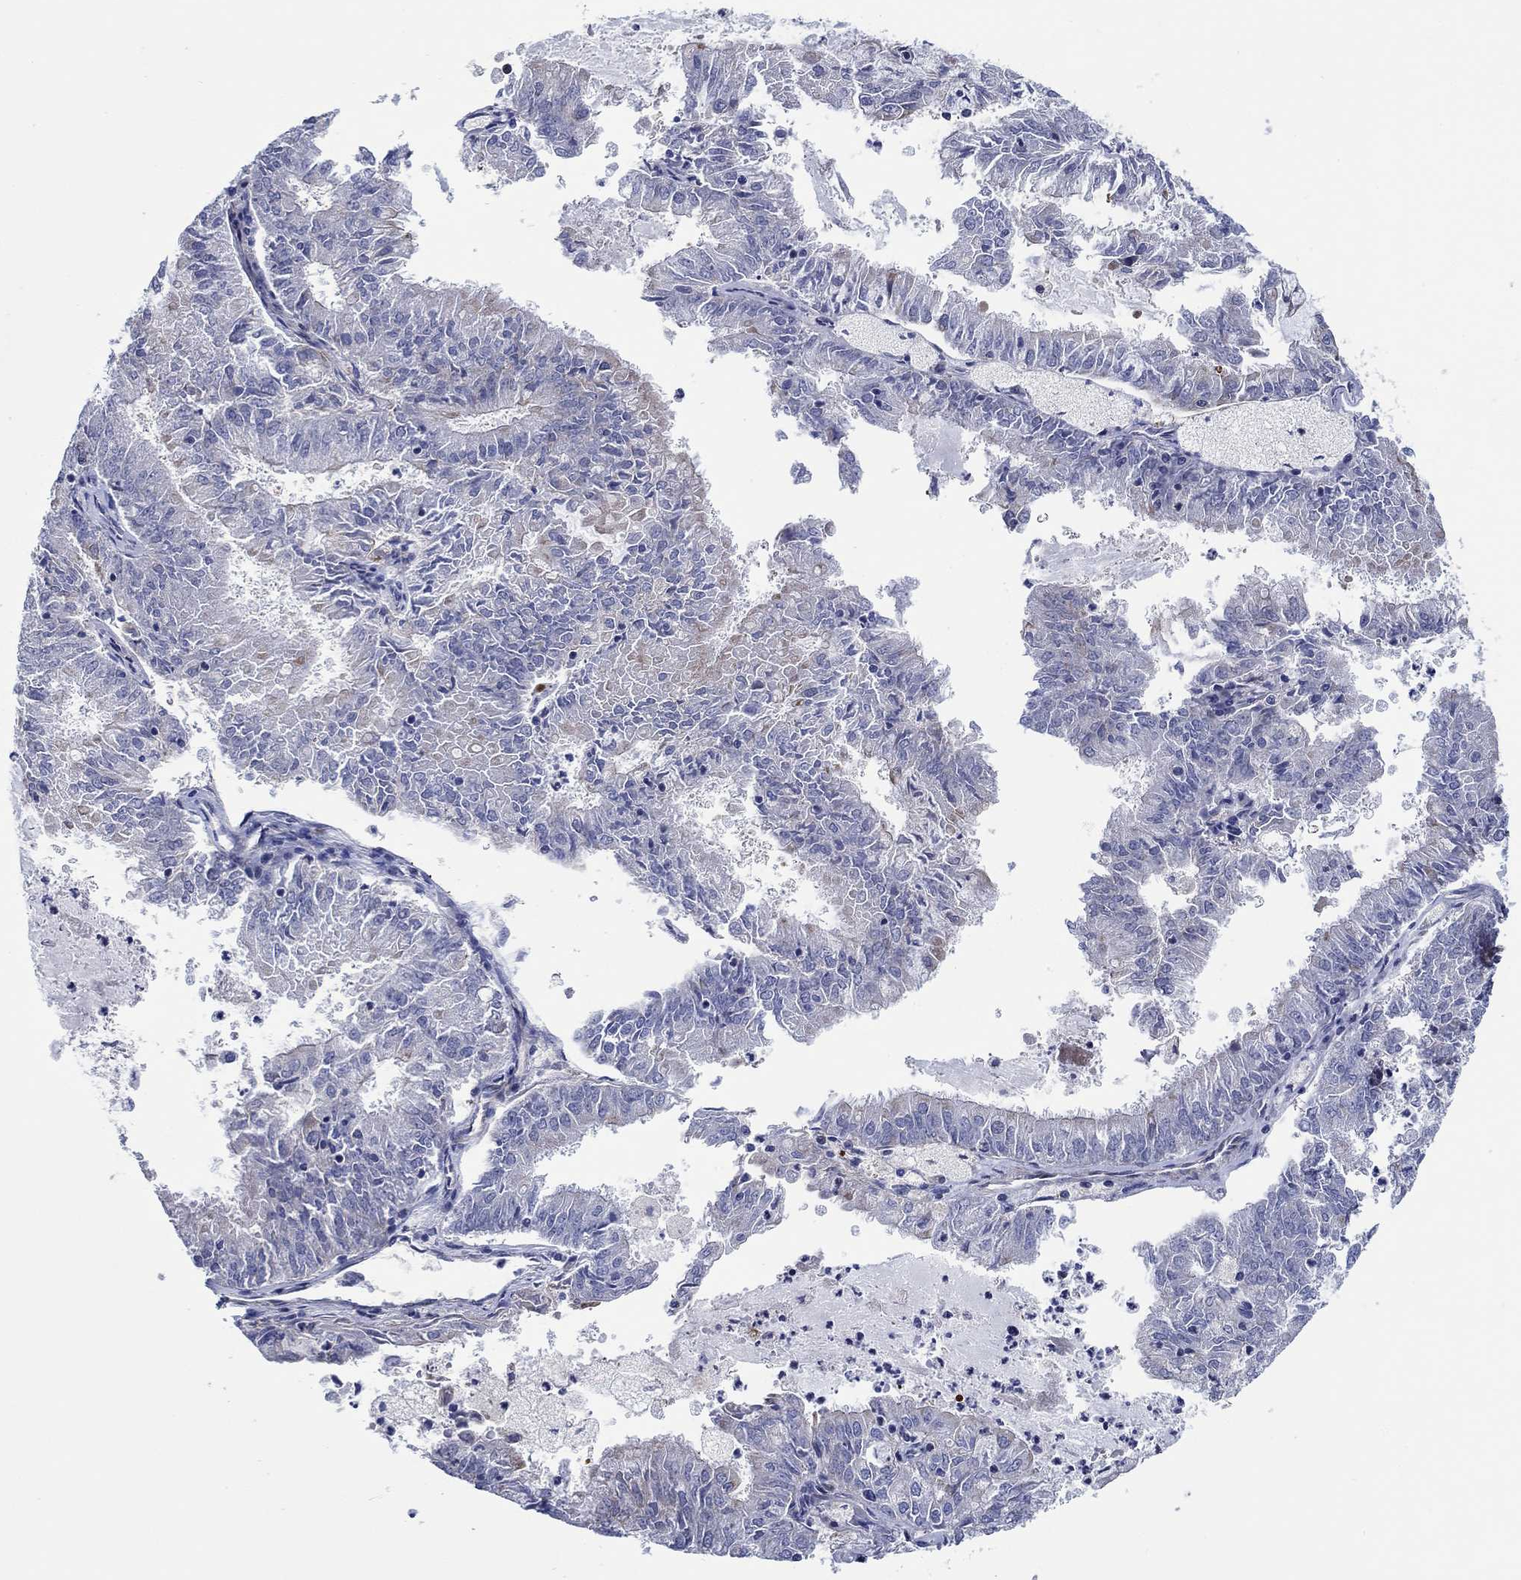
{"staining": {"intensity": "negative", "quantity": "none", "location": "none"}, "tissue": "endometrial cancer", "cell_type": "Tumor cells", "image_type": "cancer", "snomed": [{"axis": "morphology", "description": "Adenocarcinoma, NOS"}, {"axis": "topography", "description": "Endometrium"}], "caption": "Histopathology image shows no protein staining in tumor cells of endometrial cancer (adenocarcinoma) tissue.", "gene": "FMN1", "patient": {"sex": "female", "age": 57}}